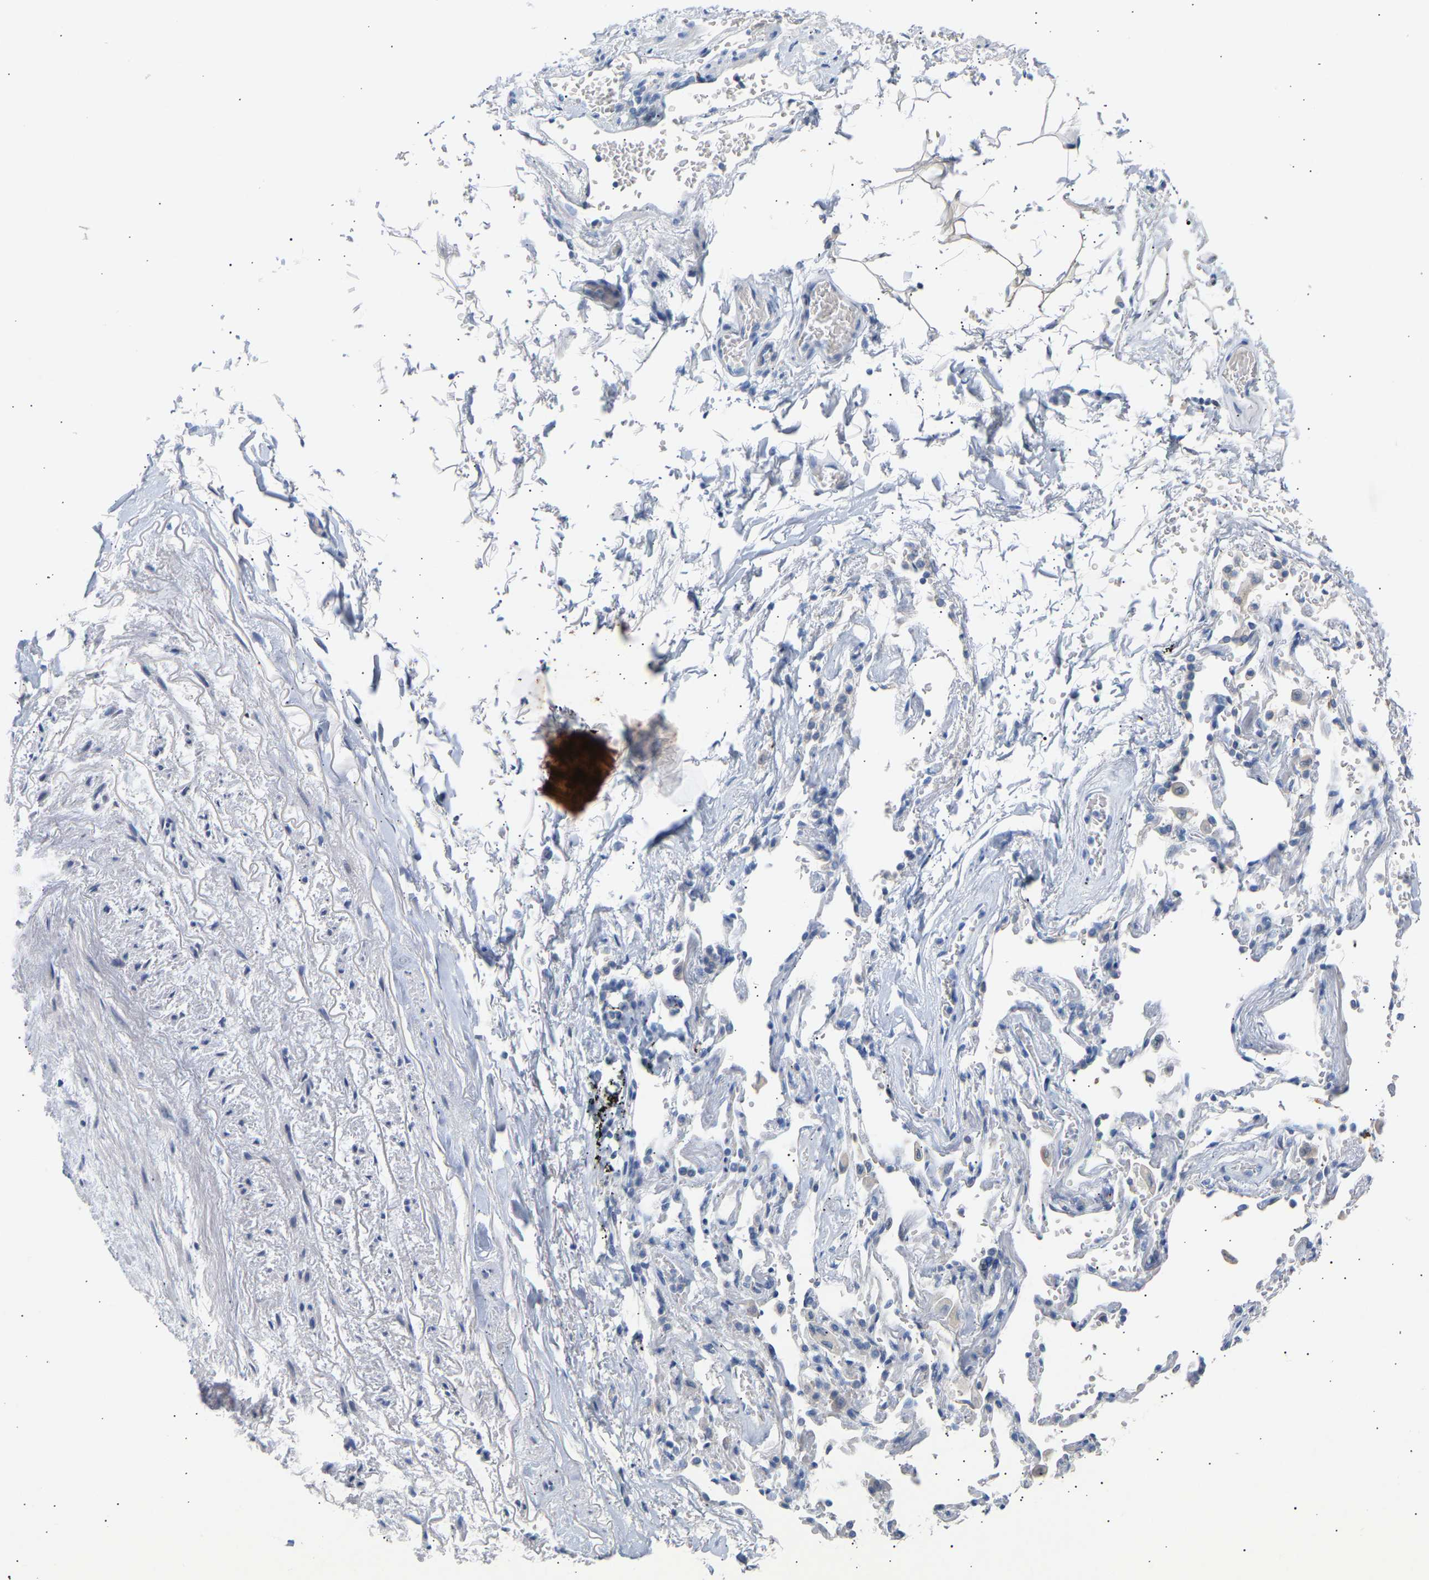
{"staining": {"intensity": "negative", "quantity": "none", "location": "none"}, "tissue": "adipose tissue", "cell_type": "Adipocytes", "image_type": "normal", "snomed": [{"axis": "morphology", "description": "Normal tissue, NOS"}, {"axis": "topography", "description": "Cartilage tissue"}, {"axis": "topography", "description": "Lung"}], "caption": "Adipose tissue was stained to show a protein in brown. There is no significant positivity in adipocytes. The staining was performed using DAB to visualize the protein expression in brown, while the nuclei were stained in blue with hematoxylin (Magnification: 20x).", "gene": "PEX1", "patient": {"sex": "female", "age": 77}}